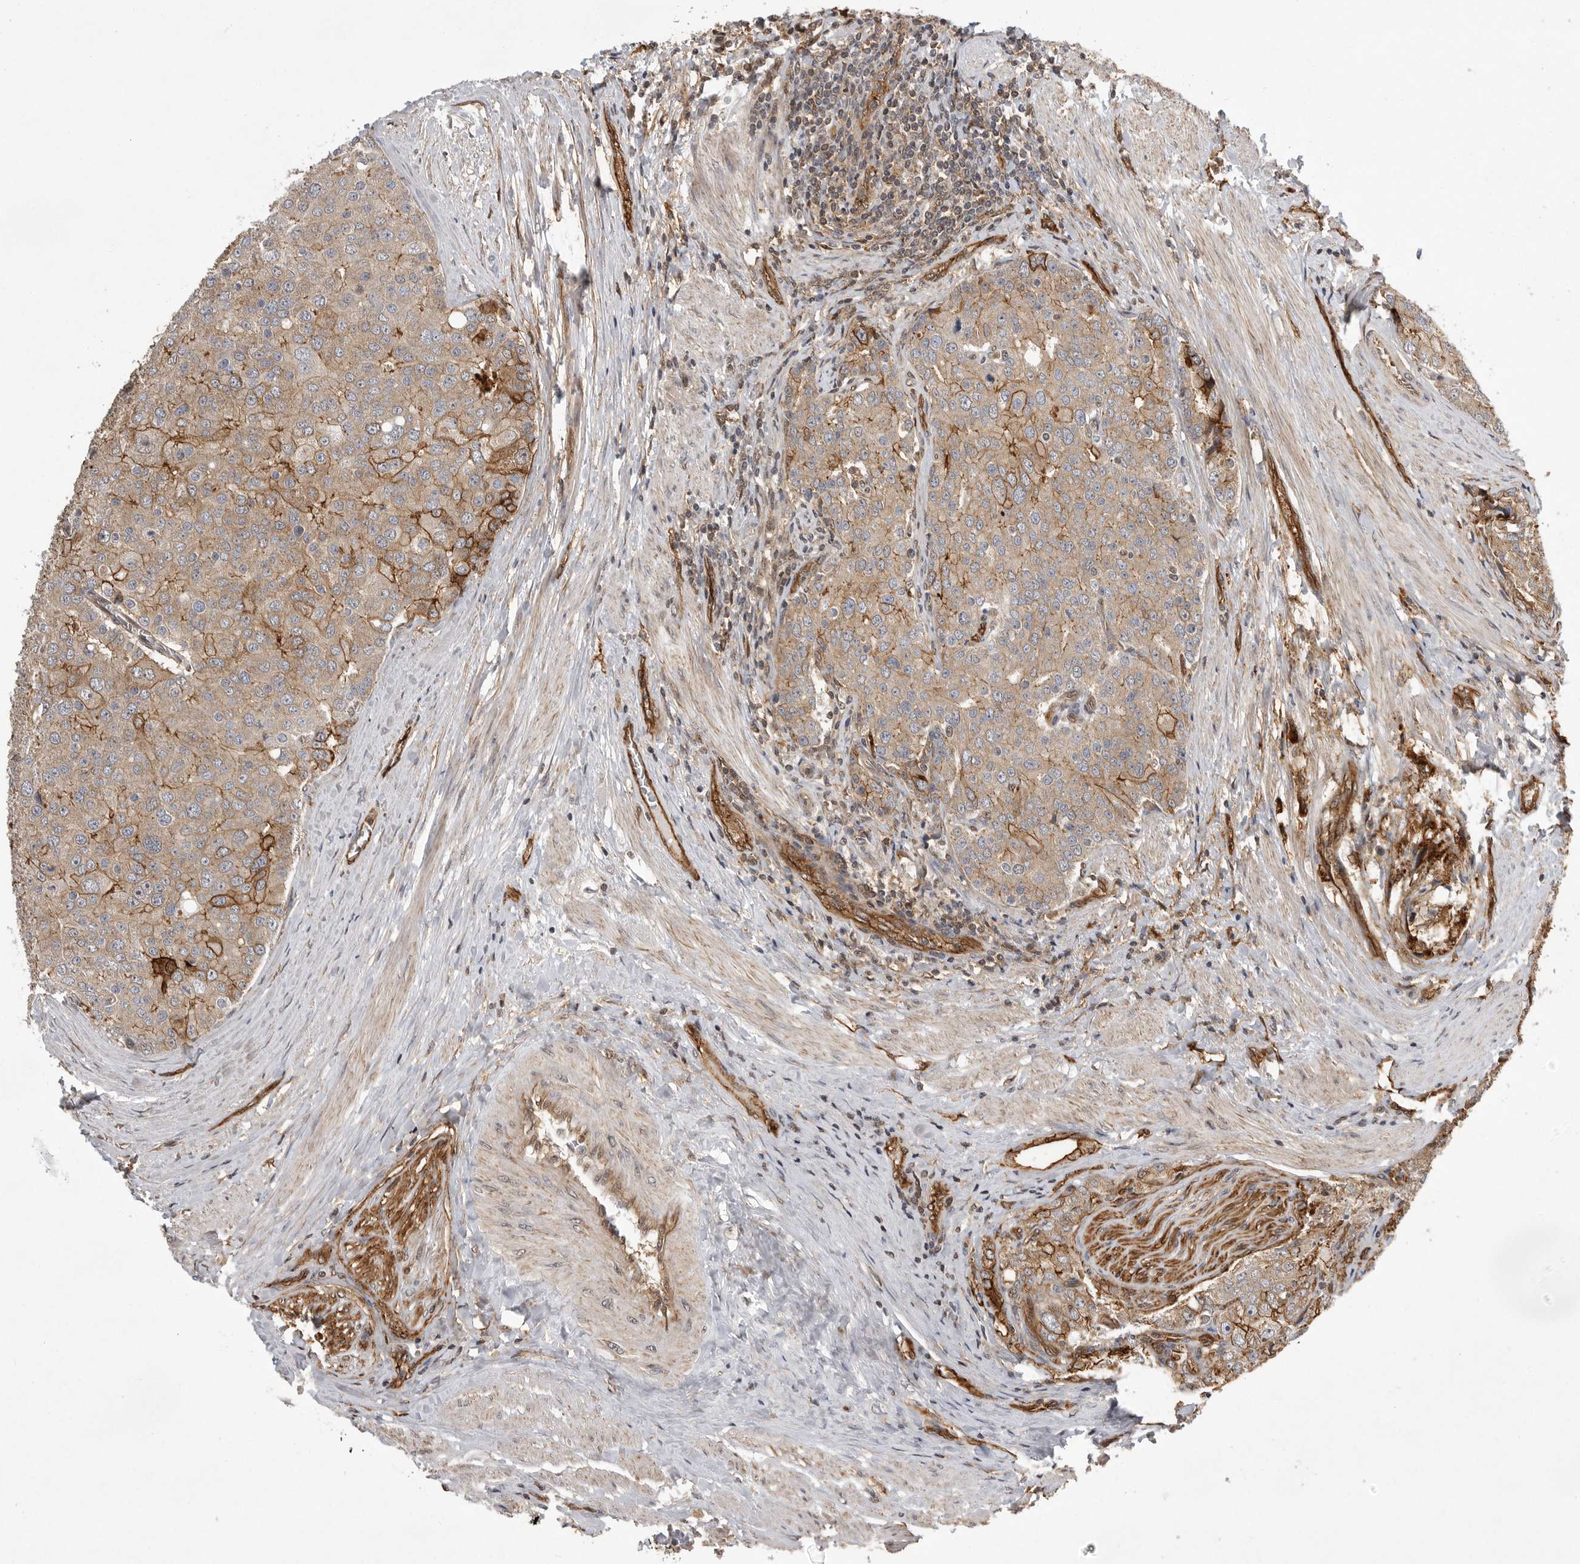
{"staining": {"intensity": "moderate", "quantity": ">75%", "location": "cytoplasmic/membranous"}, "tissue": "prostate cancer", "cell_type": "Tumor cells", "image_type": "cancer", "snomed": [{"axis": "morphology", "description": "Adenocarcinoma, High grade"}, {"axis": "topography", "description": "Prostate"}], "caption": "High-power microscopy captured an immunohistochemistry (IHC) micrograph of prostate adenocarcinoma (high-grade), revealing moderate cytoplasmic/membranous expression in approximately >75% of tumor cells.", "gene": "NECTIN1", "patient": {"sex": "male", "age": 50}}